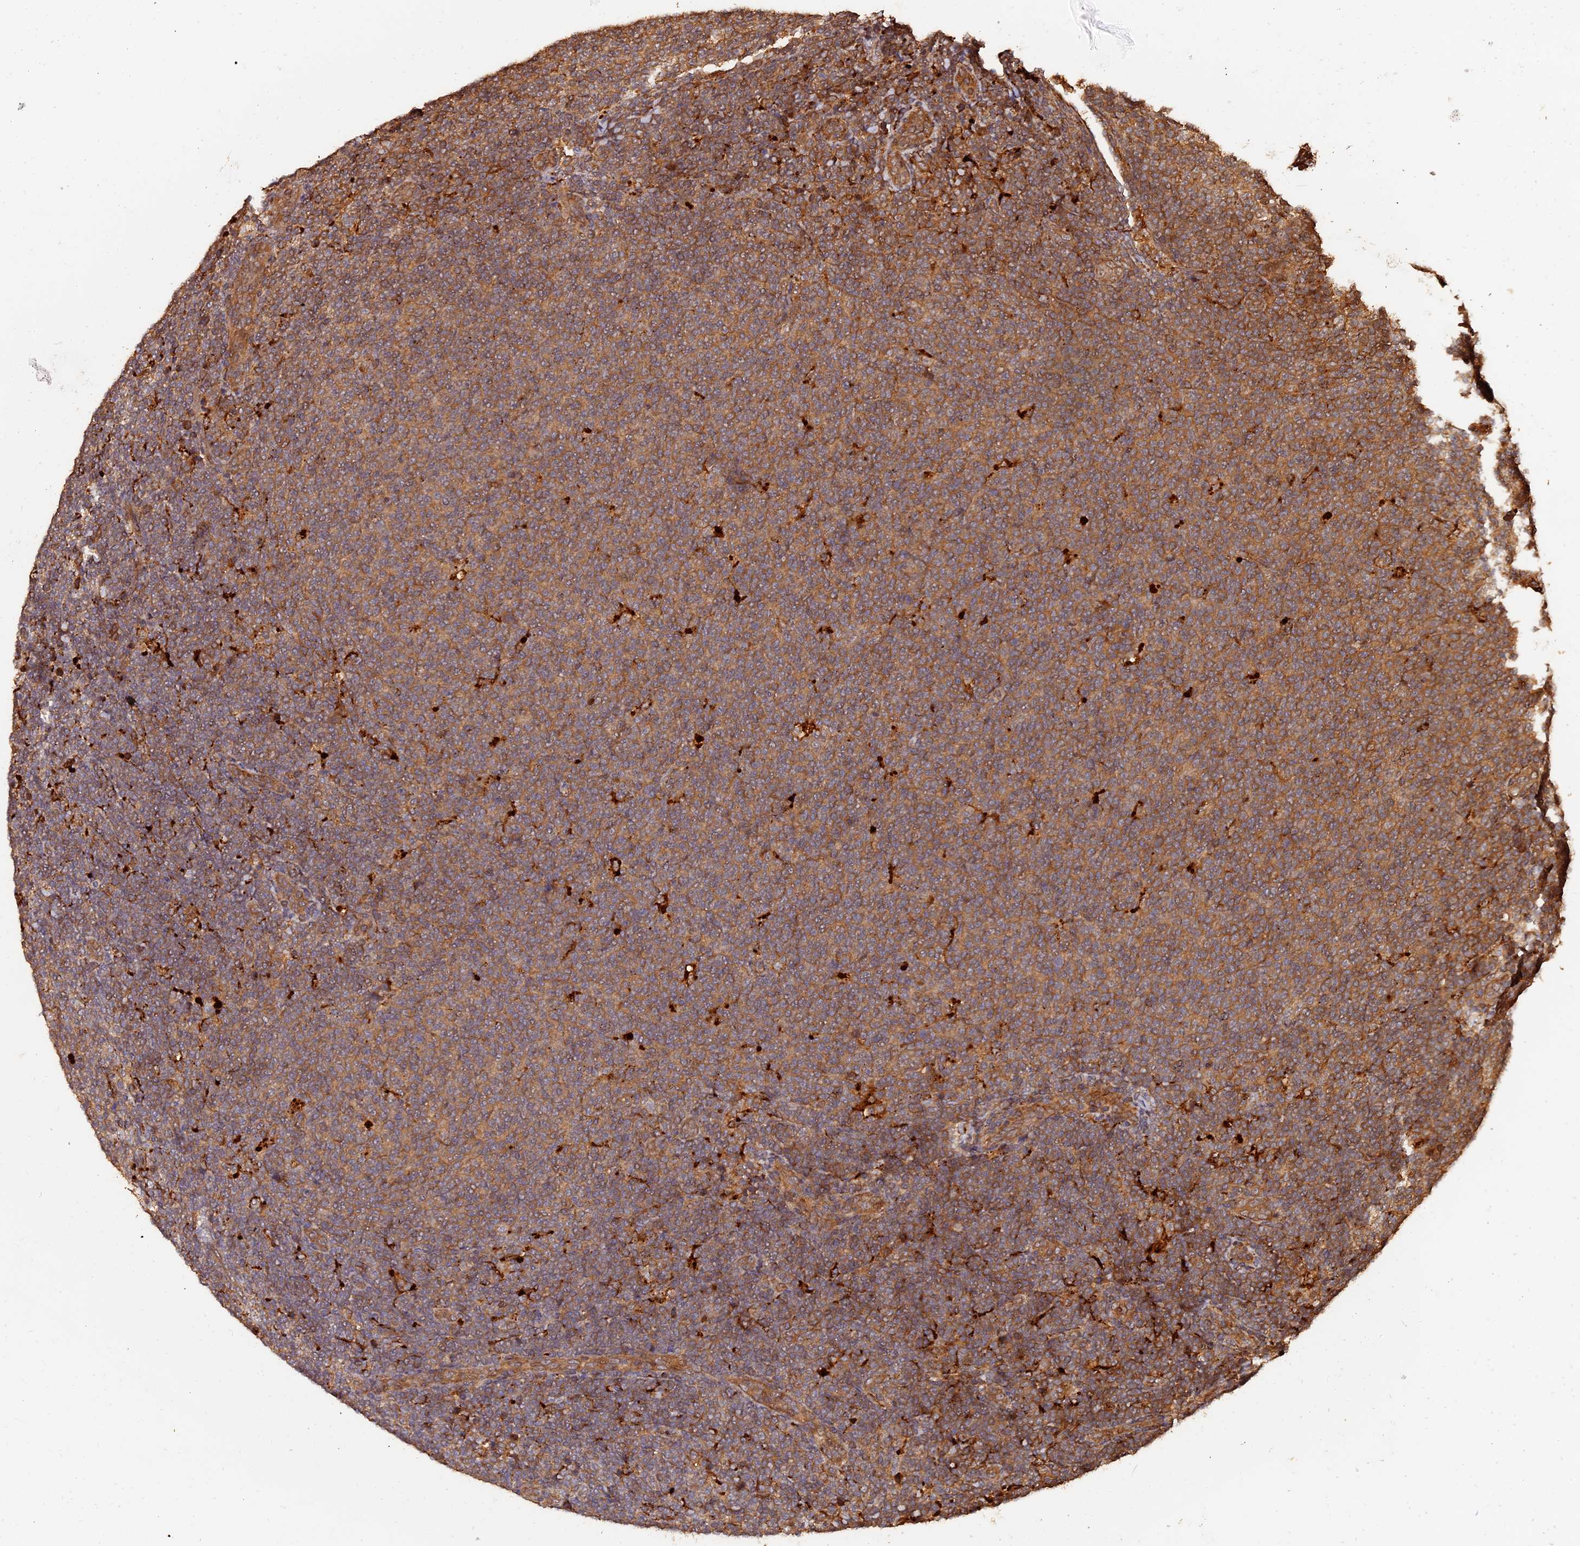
{"staining": {"intensity": "moderate", "quantity": ">75%", "location": "cytoplasmic/membranous"}, "tissue": "lymphoma", "cell_type": "Tumor cells", "image_type": "cancer", "snomed": [{"axis": "morphology", "description": "Malignant lymphoma, non-Hodgkin's type, Low grade"}, {"axis": "topography", "description": "Lymph node"}], "caption": "A high-resolution micrograph shows IHC staining of malignant lymphoma, non-Hodgkin's type (low-grade), which shows moderate cytoplasmic/membranous positivity in about >75% of tumor cells. (Stains: DAB (3,3'-diaminobenzidine) in brown, nuclei in blue, Microscopy: brightfield microscopy at high magnification).", "gene": "MMP15", "patient": {"sex": "male", "age": 66}}